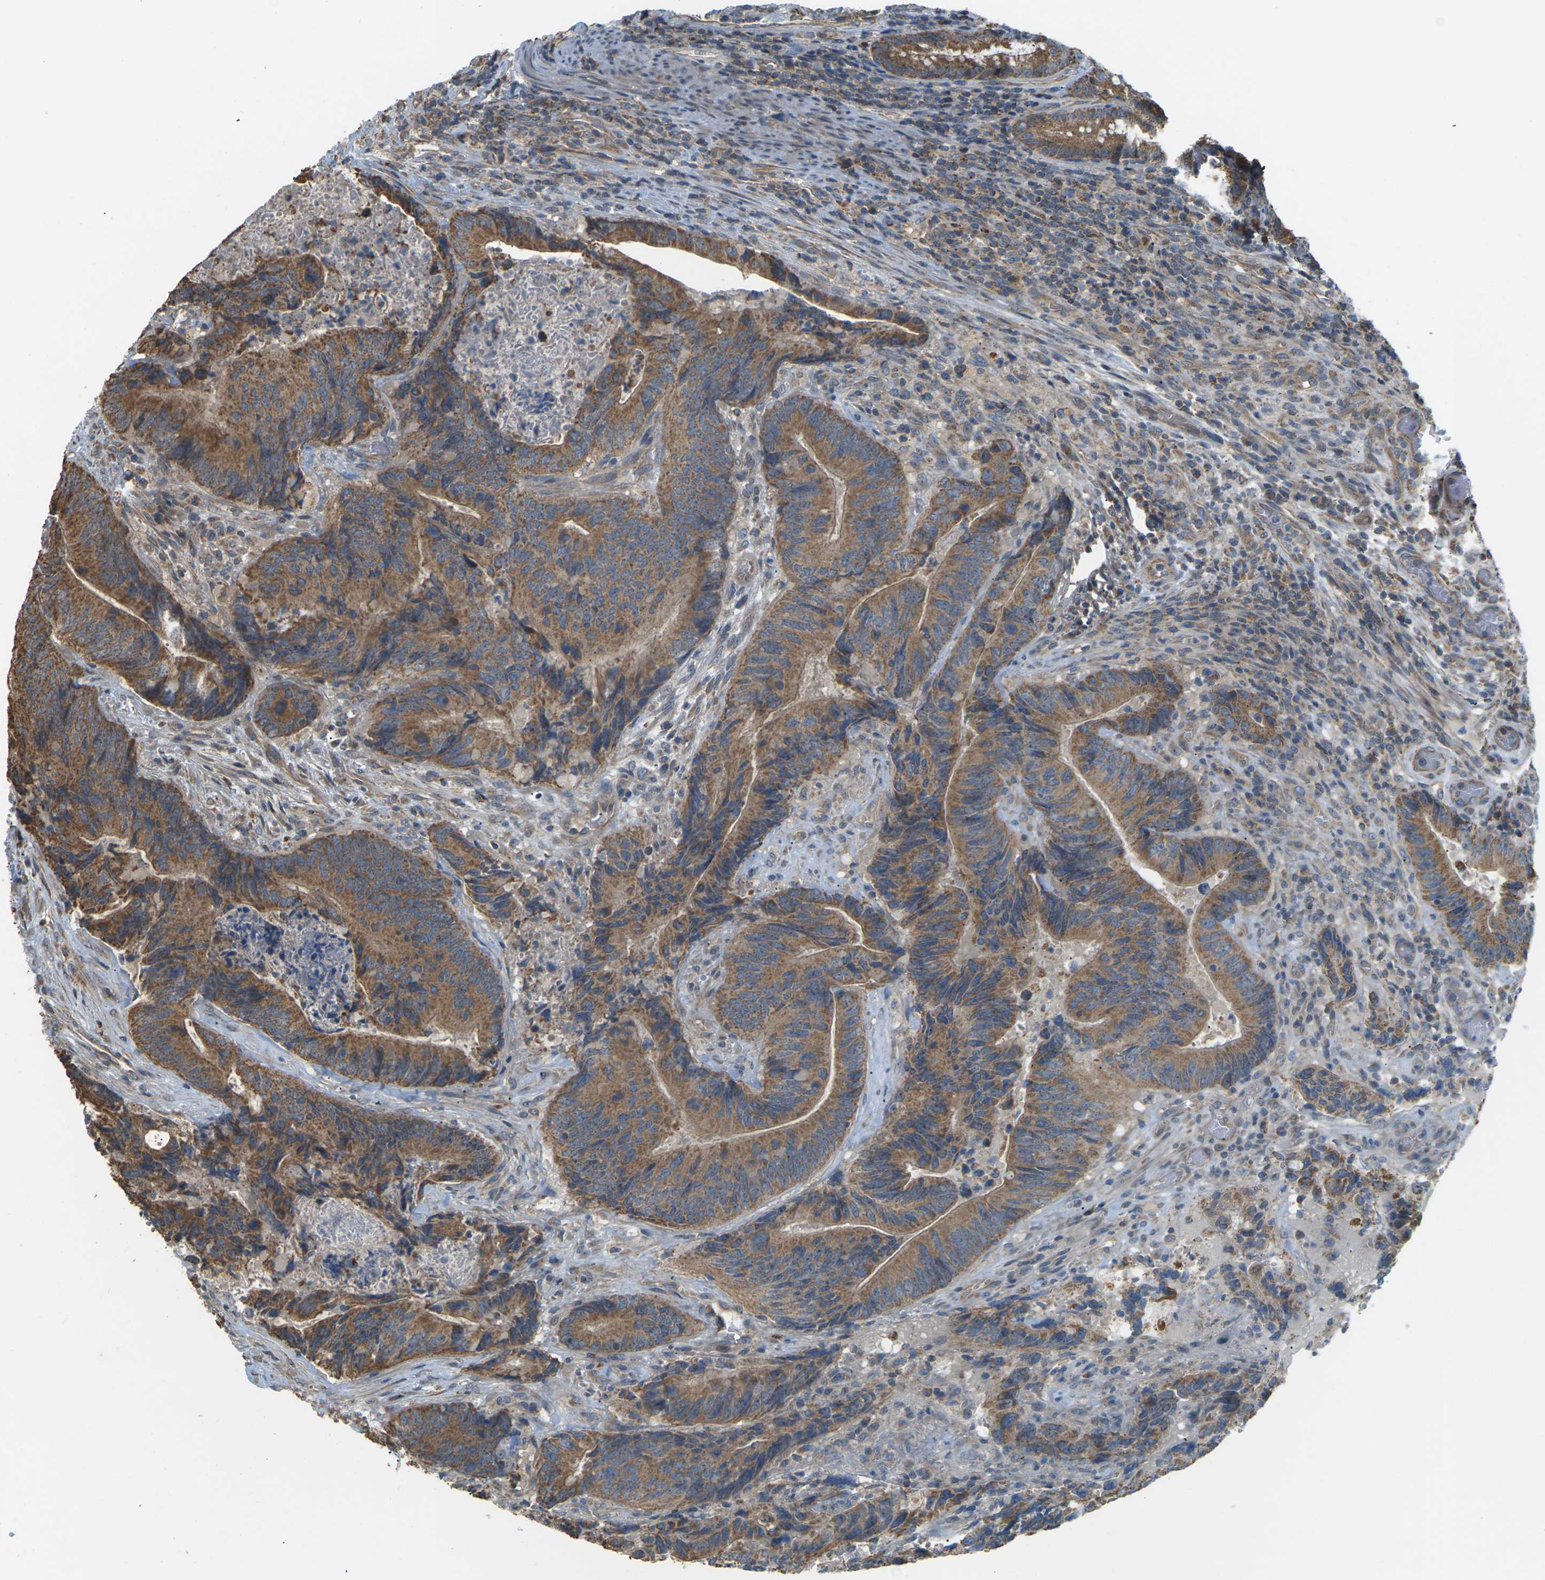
{"staining": {"intensity": "moderate", "quantity": ">75%", "location": "cytoplasmic/membranous"}, "tissue": "colorectal cancer", "cell_type": "Tumor cells", "image_type": "cancer", "snomed": [{"axis": "morphology", "description": "Normal tissue, NOS"}, {"axis": "morphology", "description": "Adenocarcinoma, NOS"}, {"axis": "topography", "description": "Colon"}], "caption": "Colorectal cancer (adenocarcinoma) stained with DAB IHC shows medium levels of moderate cytoplasmic/membranous staining in approximately >75% of tumor cells. The staining was performed using DAB, with brown indicating positive protein expression. Nuclei are stained blue with hematoxylin.", "gene": "KSR1", "patient": {"sex": "male", "age": 56}}